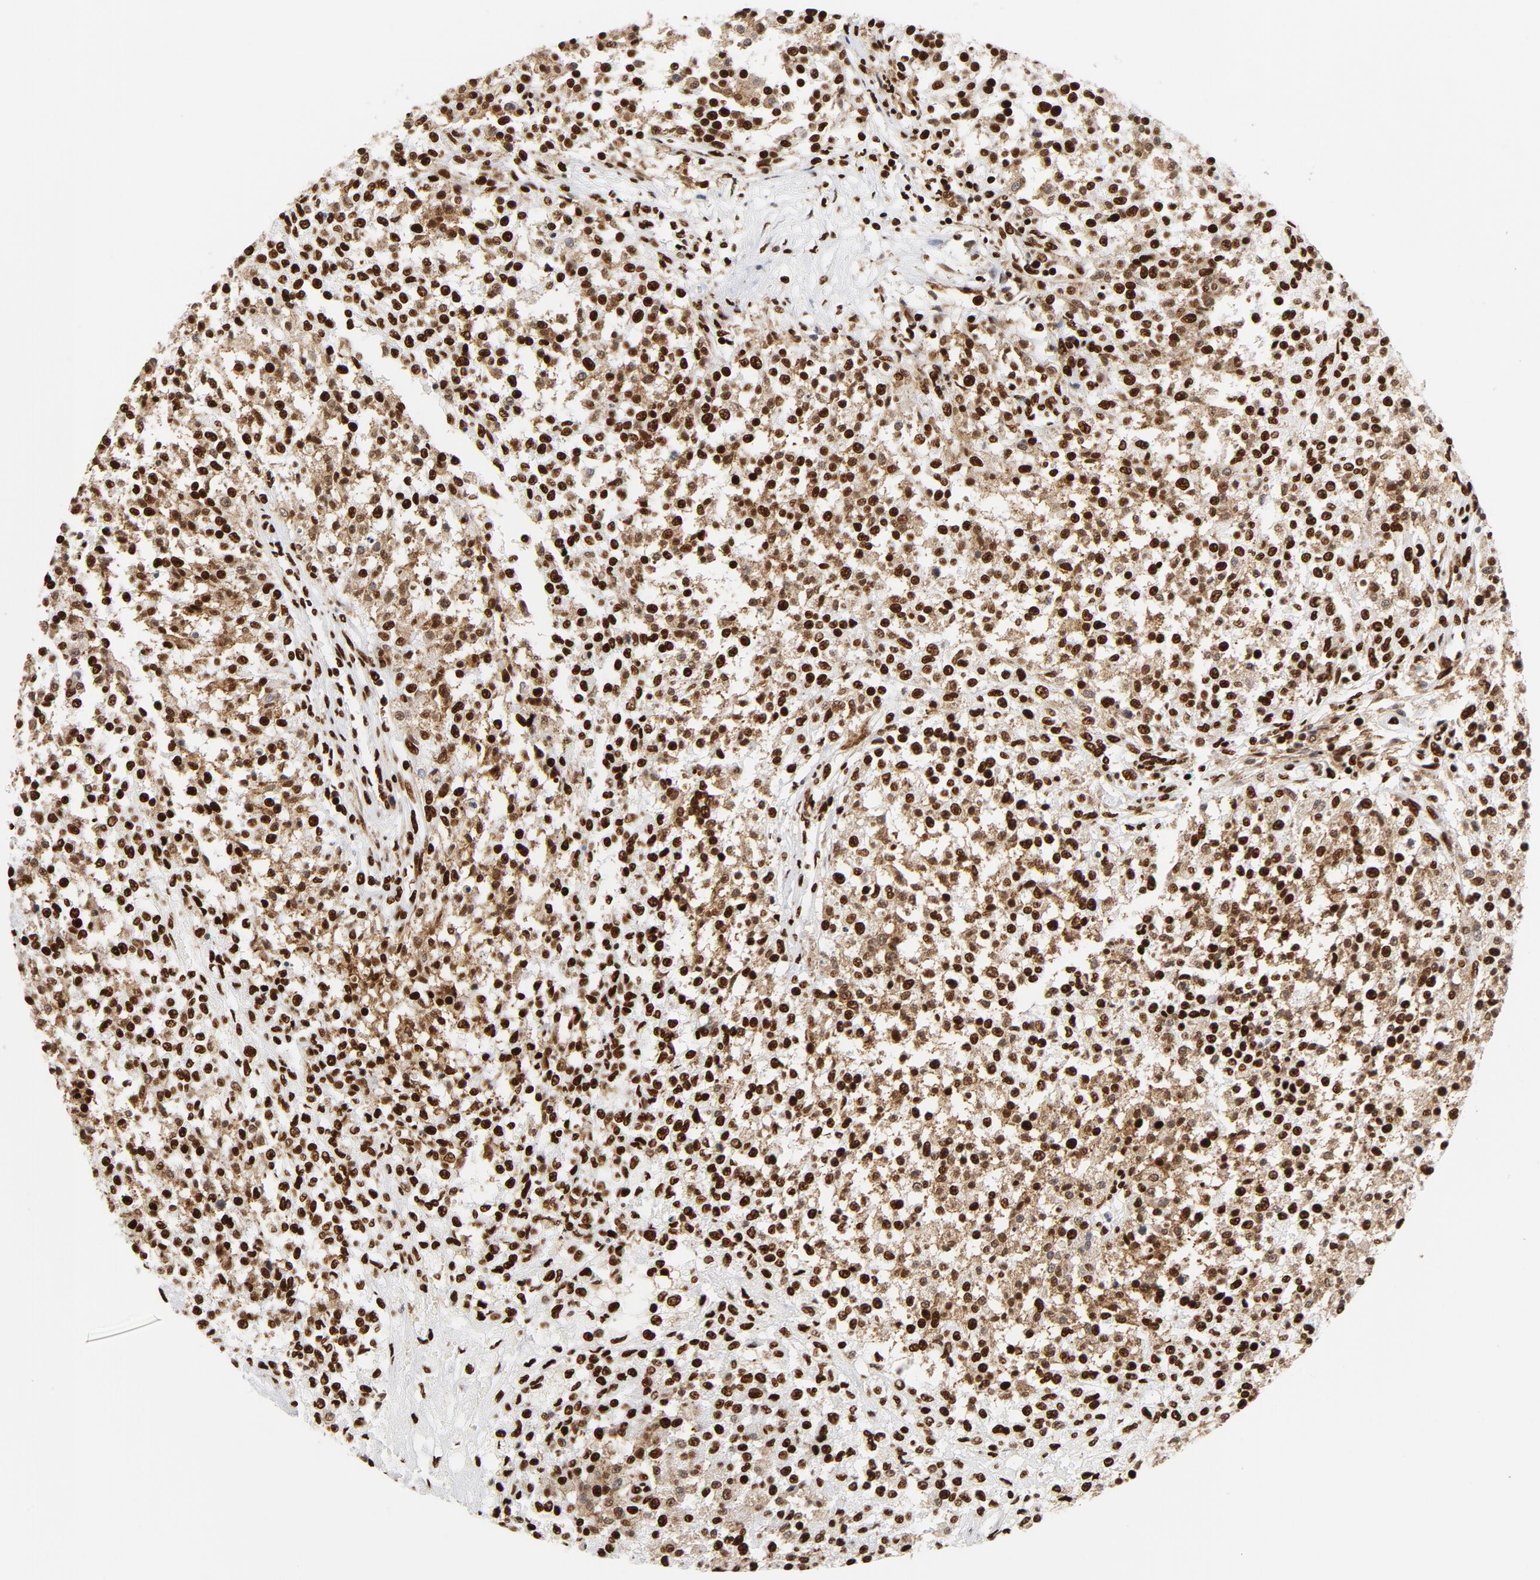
{"staining": {"intensity": "strong", "quantity": ">75%", "location": "nuclear"}, "tissue": "testis cancer", "cell_type": "Tumor cells", "image_type": "cancer", "snomed": [{"axis": "morphology", "description": "Seminoma, NOS"}, {"axis": "topography", "description": "Testis"}], "caption": "Human testis cancer stained with a brown dye shows strong nuclear positive positivity in about >75% of tumor cells.", "gene": "XRCC6", "patient": {"sex": "male", "age": 59}}